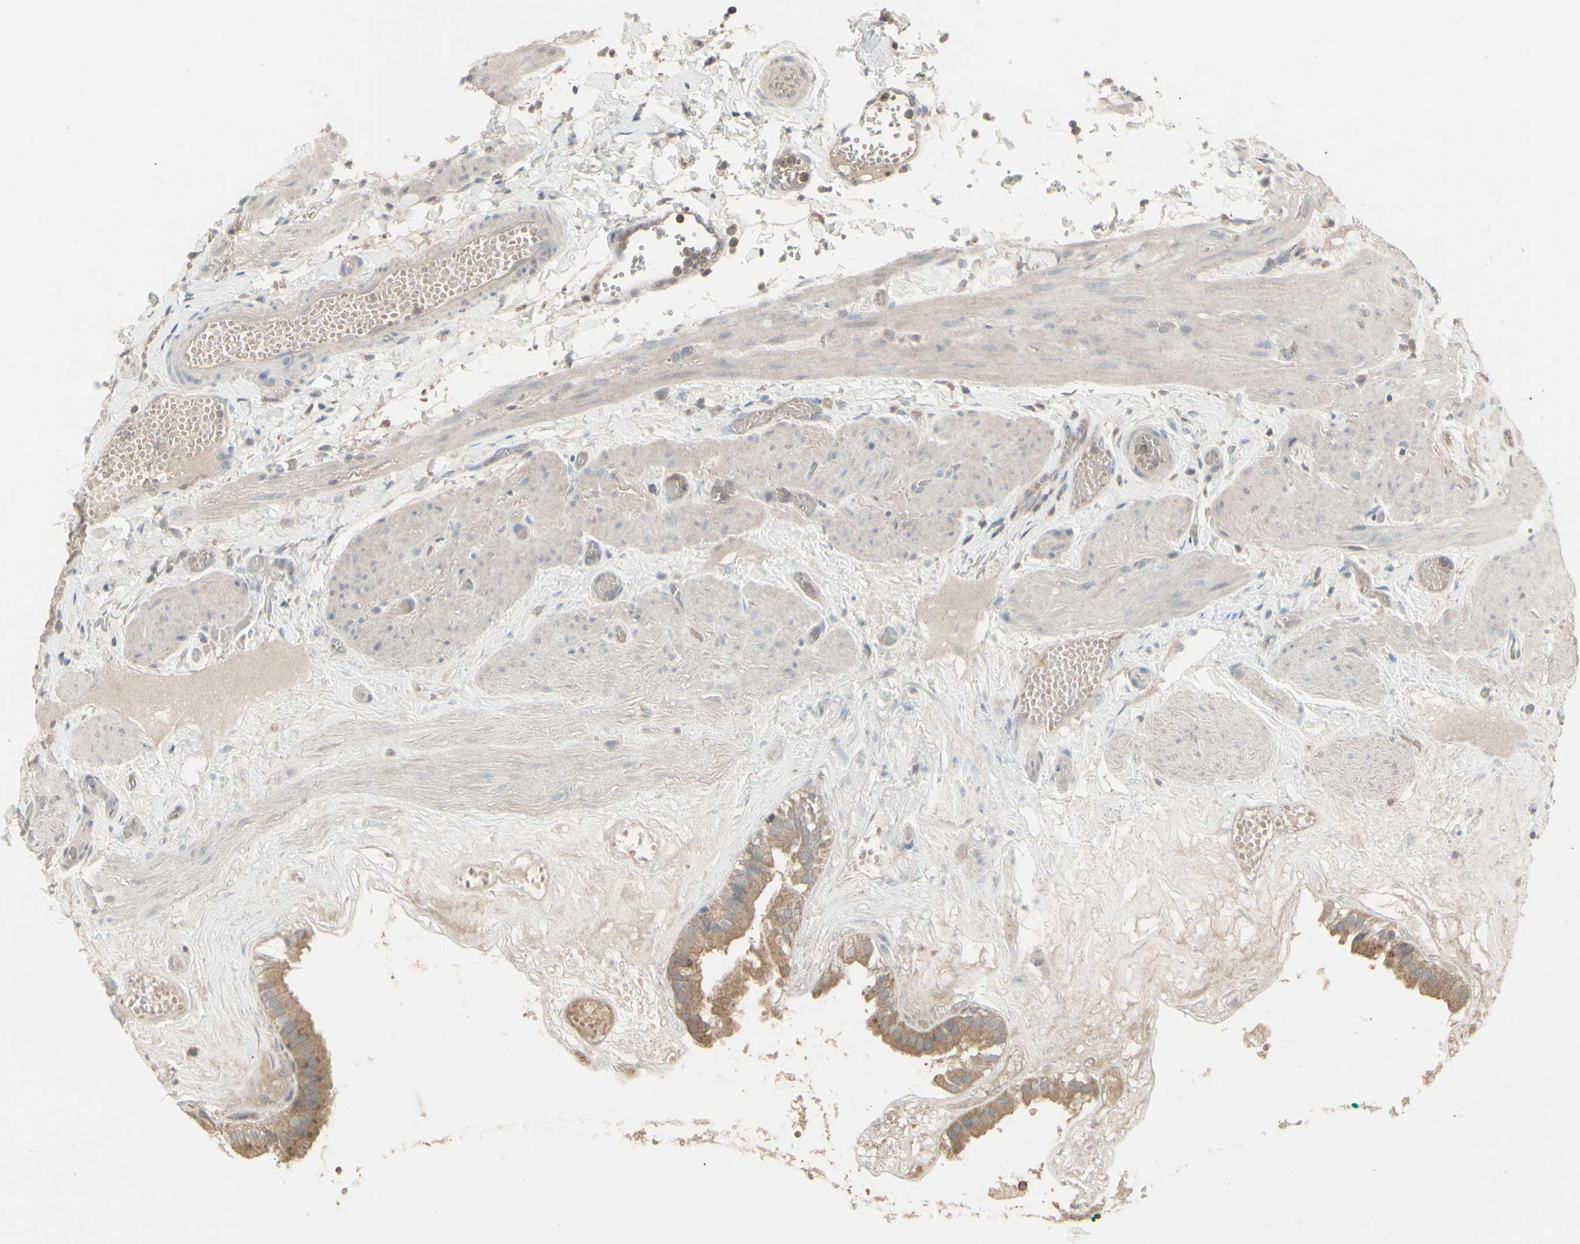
{"staining": {"intensity": "moderate", "quantity": ">75%", "location": "cytoplasmic/membranous"}, "tissue": "gallbladder", "cell_type": "Glandular cells", "image_type": "normal", "snomed": [{"axis": "morphology", "description": "Normal tissue, NOS"}, {"axis": "topography", "description": "Gallbladder"}], "caption": "A photomicrograph showing moderate cytoplasmic/membranous positivity in approximately >75% of glandular cells in normal gallbladder, as visualized by brown immunohistochemical staining.", "gene": "CSK", "patient": {"sex": "female", "age": 26}}